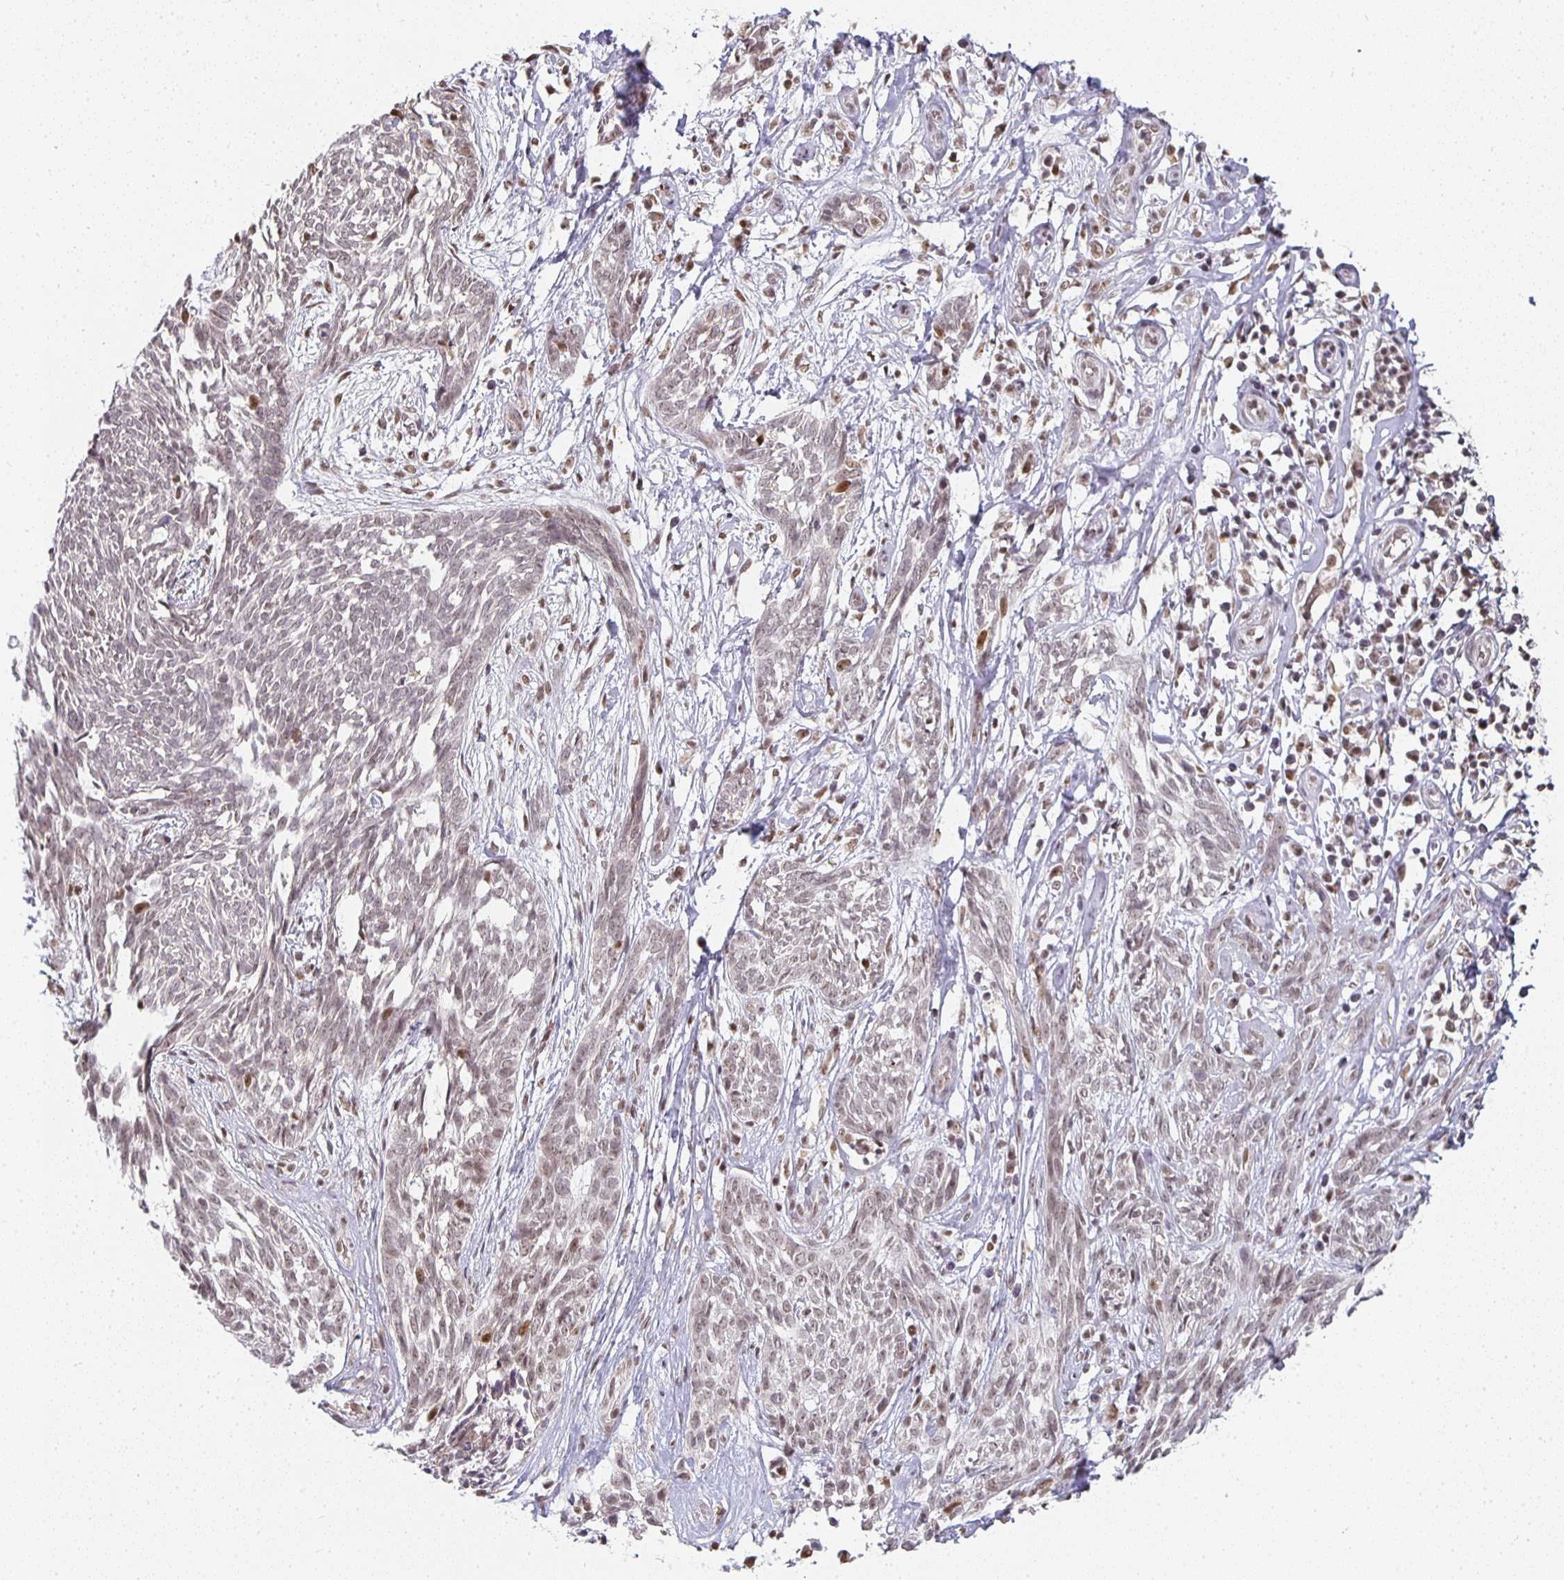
{"staining": {"intensity": "weak", "quantity": "<25%", "location": "nuclear"}, "tissue": "skin cancer", "cell_type": "Tumor cells", "image_type": "cancer", "snomed": [{"axis": "morphology", "description": "Basal cell carcinoma"}, {"axis": "topography", "description": "Skin"}, {"axis": "topography", "description": "Skin, foot"}], "caption": "Immunohistochemistry micrograph of human basal cell carcinoma (skin) stained for a protein (brown), which exhibits no positivity in tumor cells. (DAB (3,3'-diaminobenzidine) immunohistochemistry visualized using brightfield microscopy, high magnification).", "gene": "SMARCA2", "patient": {"sex": "female", "age": 86}}